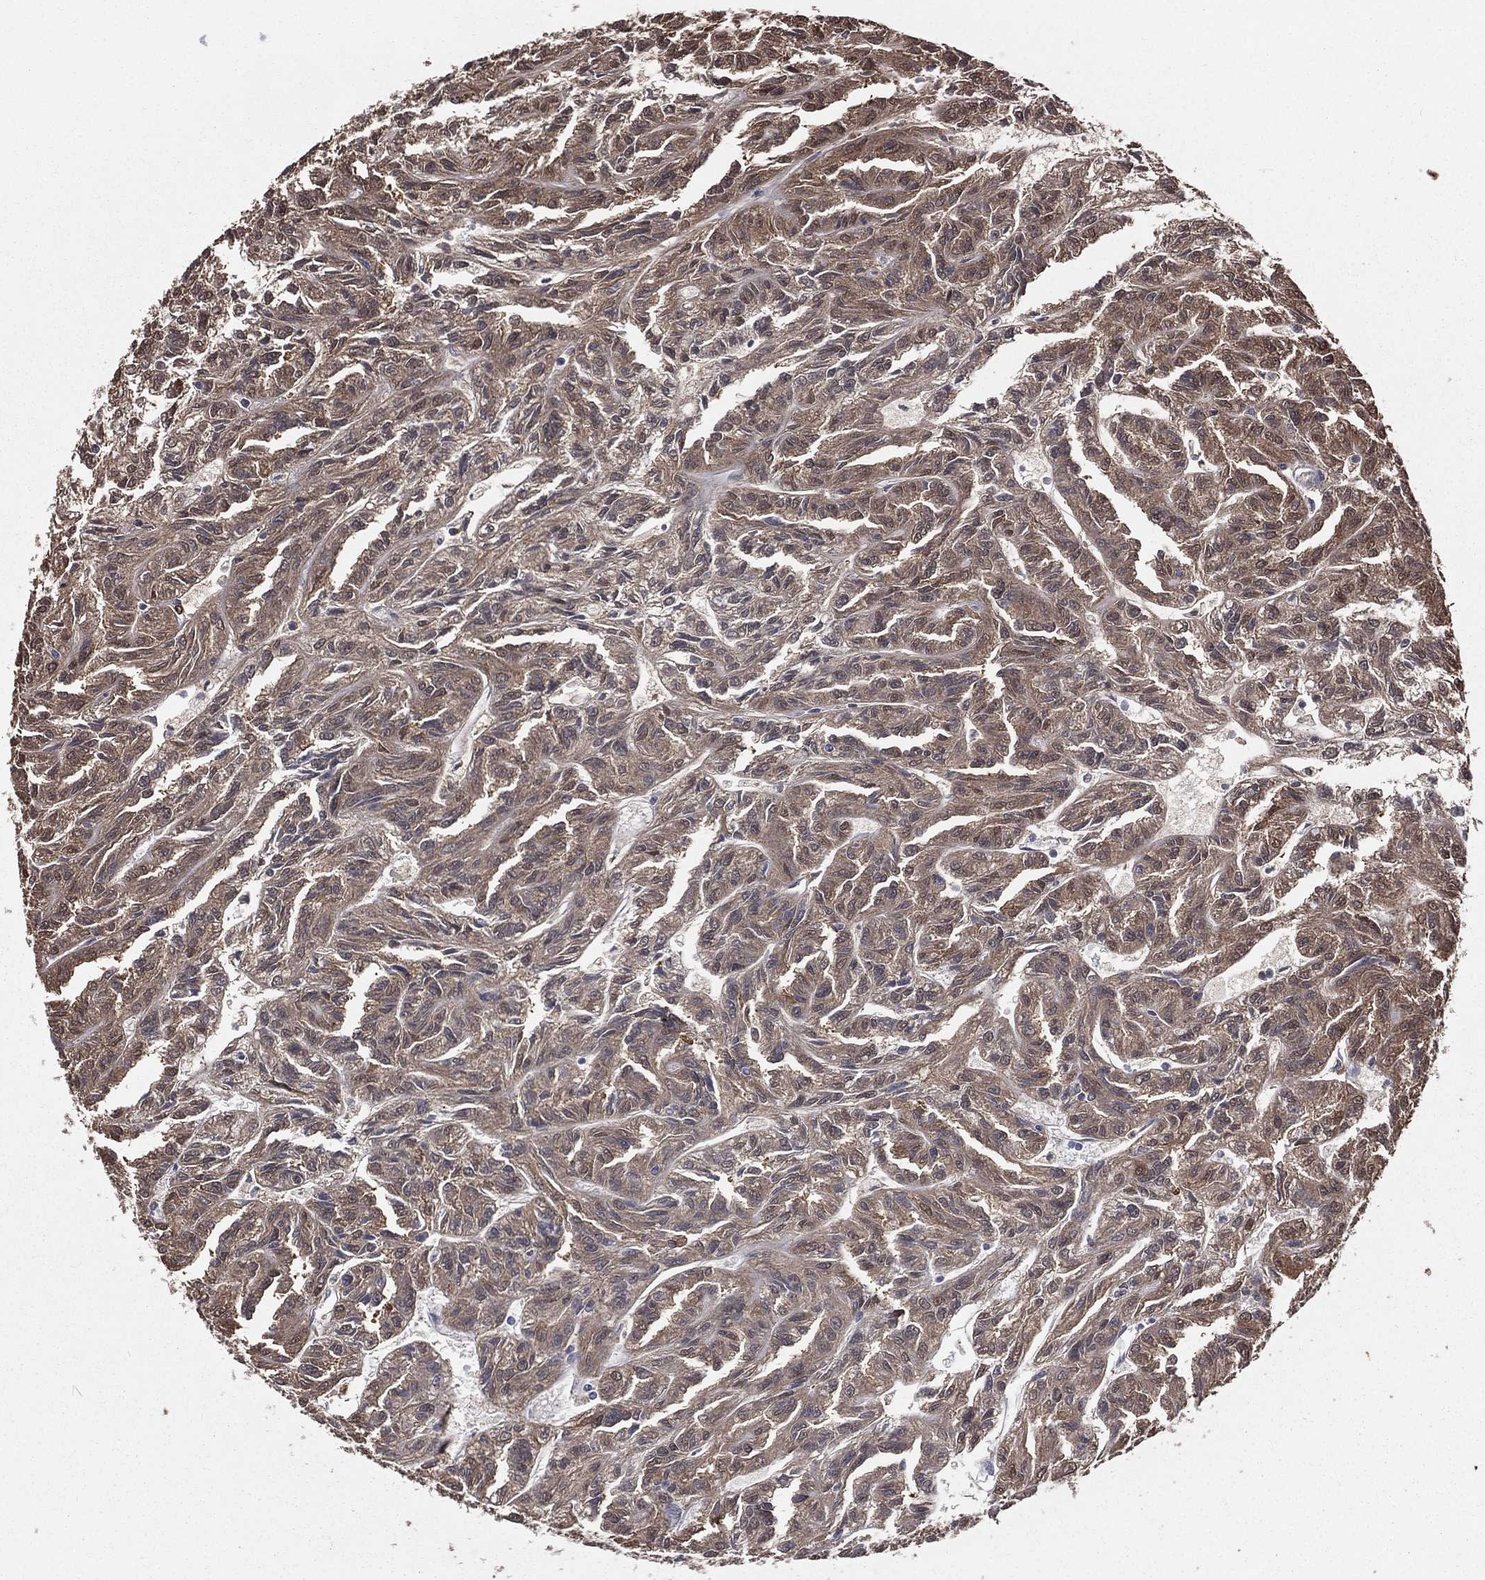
{"staining": {"intensity": "weak", "quantity": "<25%", "location": "cytoplasmic/membranous,nuclear"}, "tissue": "renal cancer", "cell_type": "Tumor cells", "image_type": "cancer", "snomed": [{"axis": "morphology", "description": "Adenocarcinoma, NOS"}, {"axis": "topography", "description": "Kidney"}], "caption": "High power microscopy micrograph of an immunohistochemistry (IHC) histopathology image of adenocarcinoma (renal), revealing no significant positivity in tumor cells. (DAB (3,3'-diaminobenzidine) immunohistochemistry visualized using brightfield microscopy, high magnification).", "gene": "TBC1D2", "patient": {"sex": "male", "age": 79}}